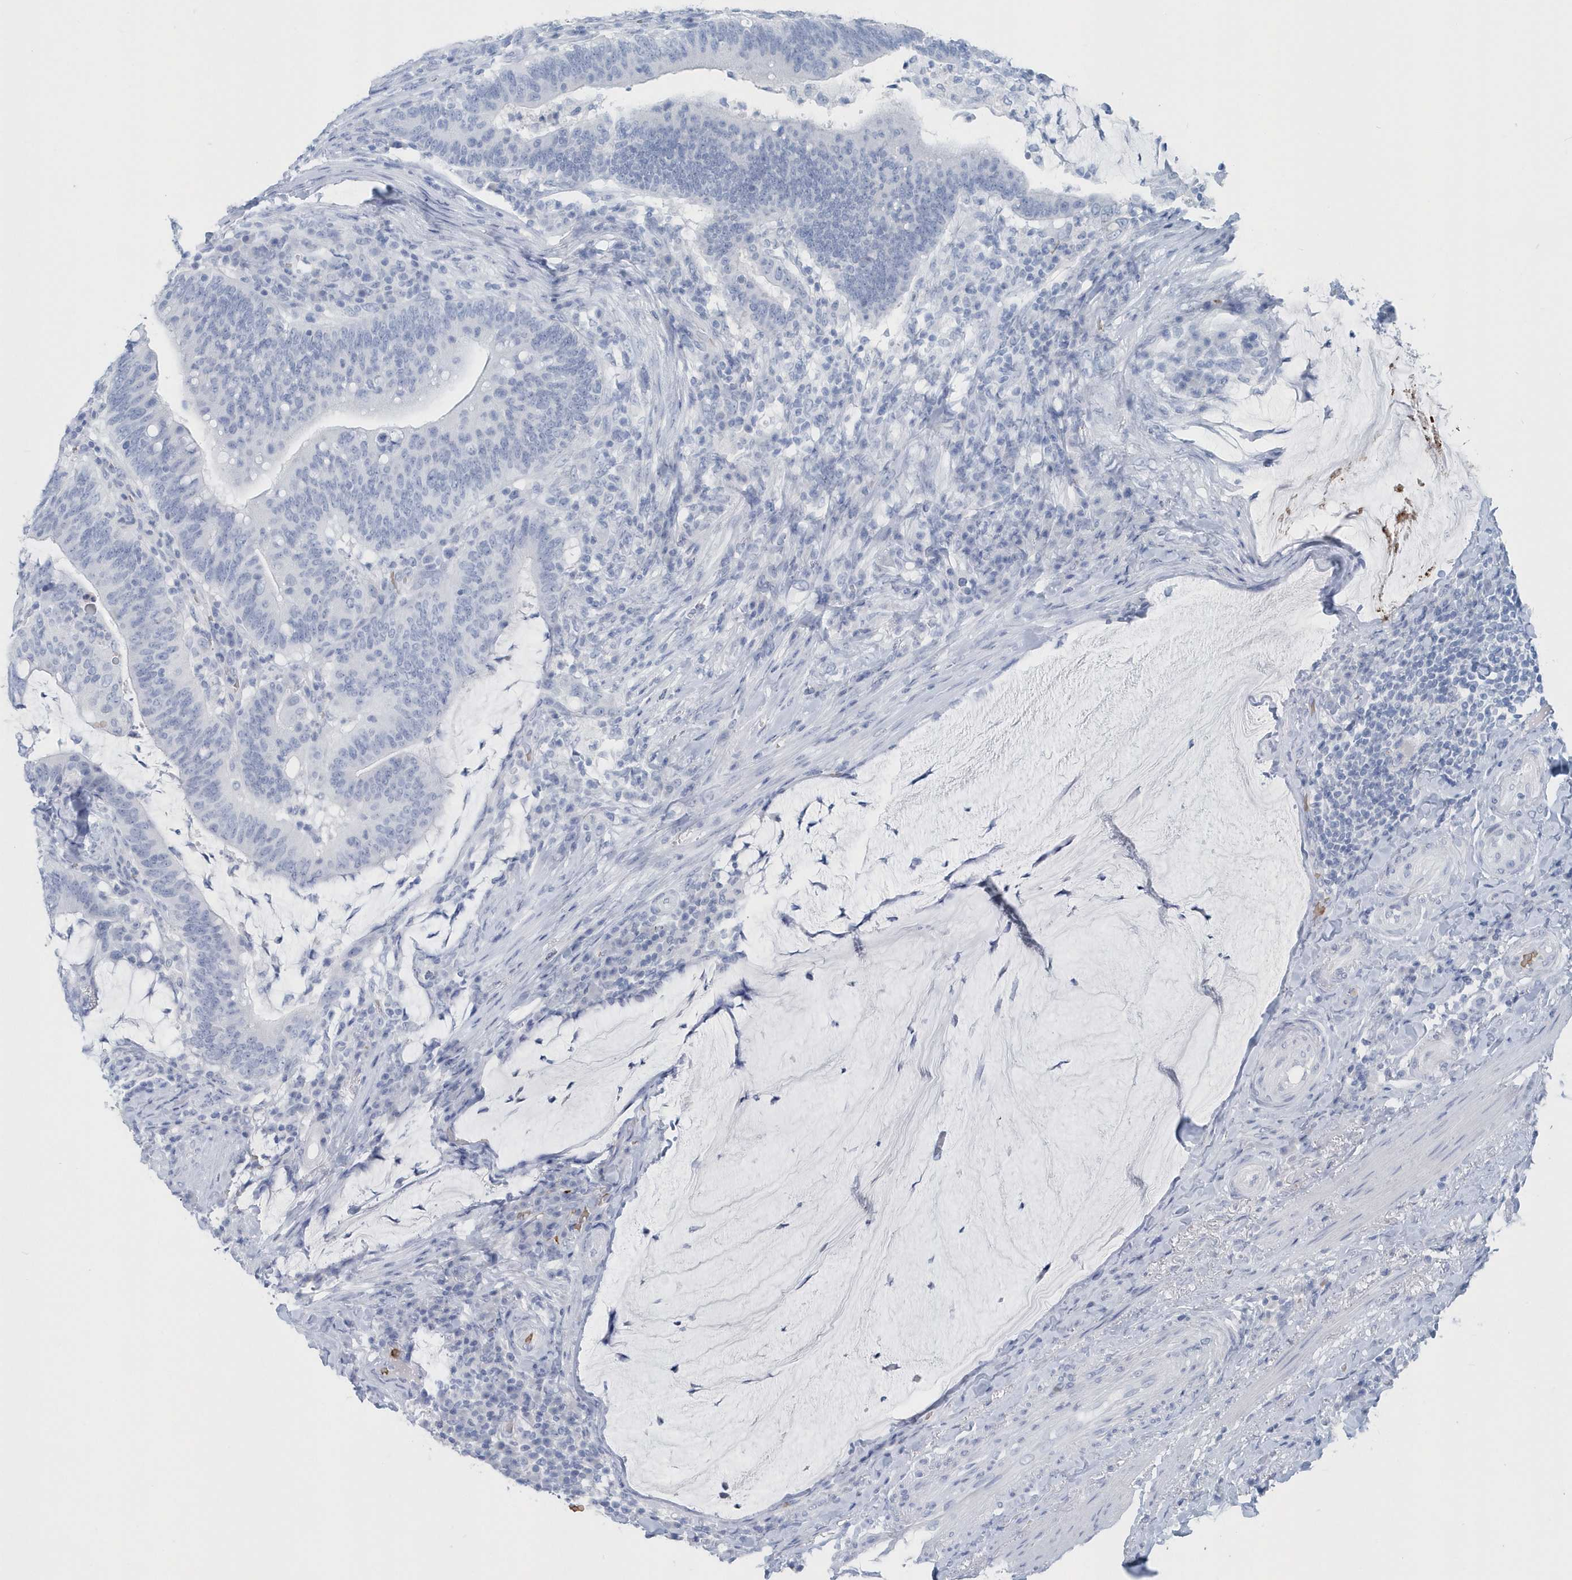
{"staining": {"intensity": "negative", "quantity": "none", "location": "none"}, "tissue": "colorectal cancer", "cell_type": "Tumor cells", "image_type": "cancer", "snomed": [{"axis": "morphology", "description": "Normal tissue, NOS"}, {"axis": "morphology", "description": "Adenocarcinoma, NOS"}, {"axis": "topography", "description": "Colon"}], "caption": "Colorectal cancer (adenocarcinoma) stained for a protein using immunohistochemistry (IHC) demonstrates no positivity tumor cells.", "gene": "HBA2", "patient": {"sex": "female", "age": 66}}